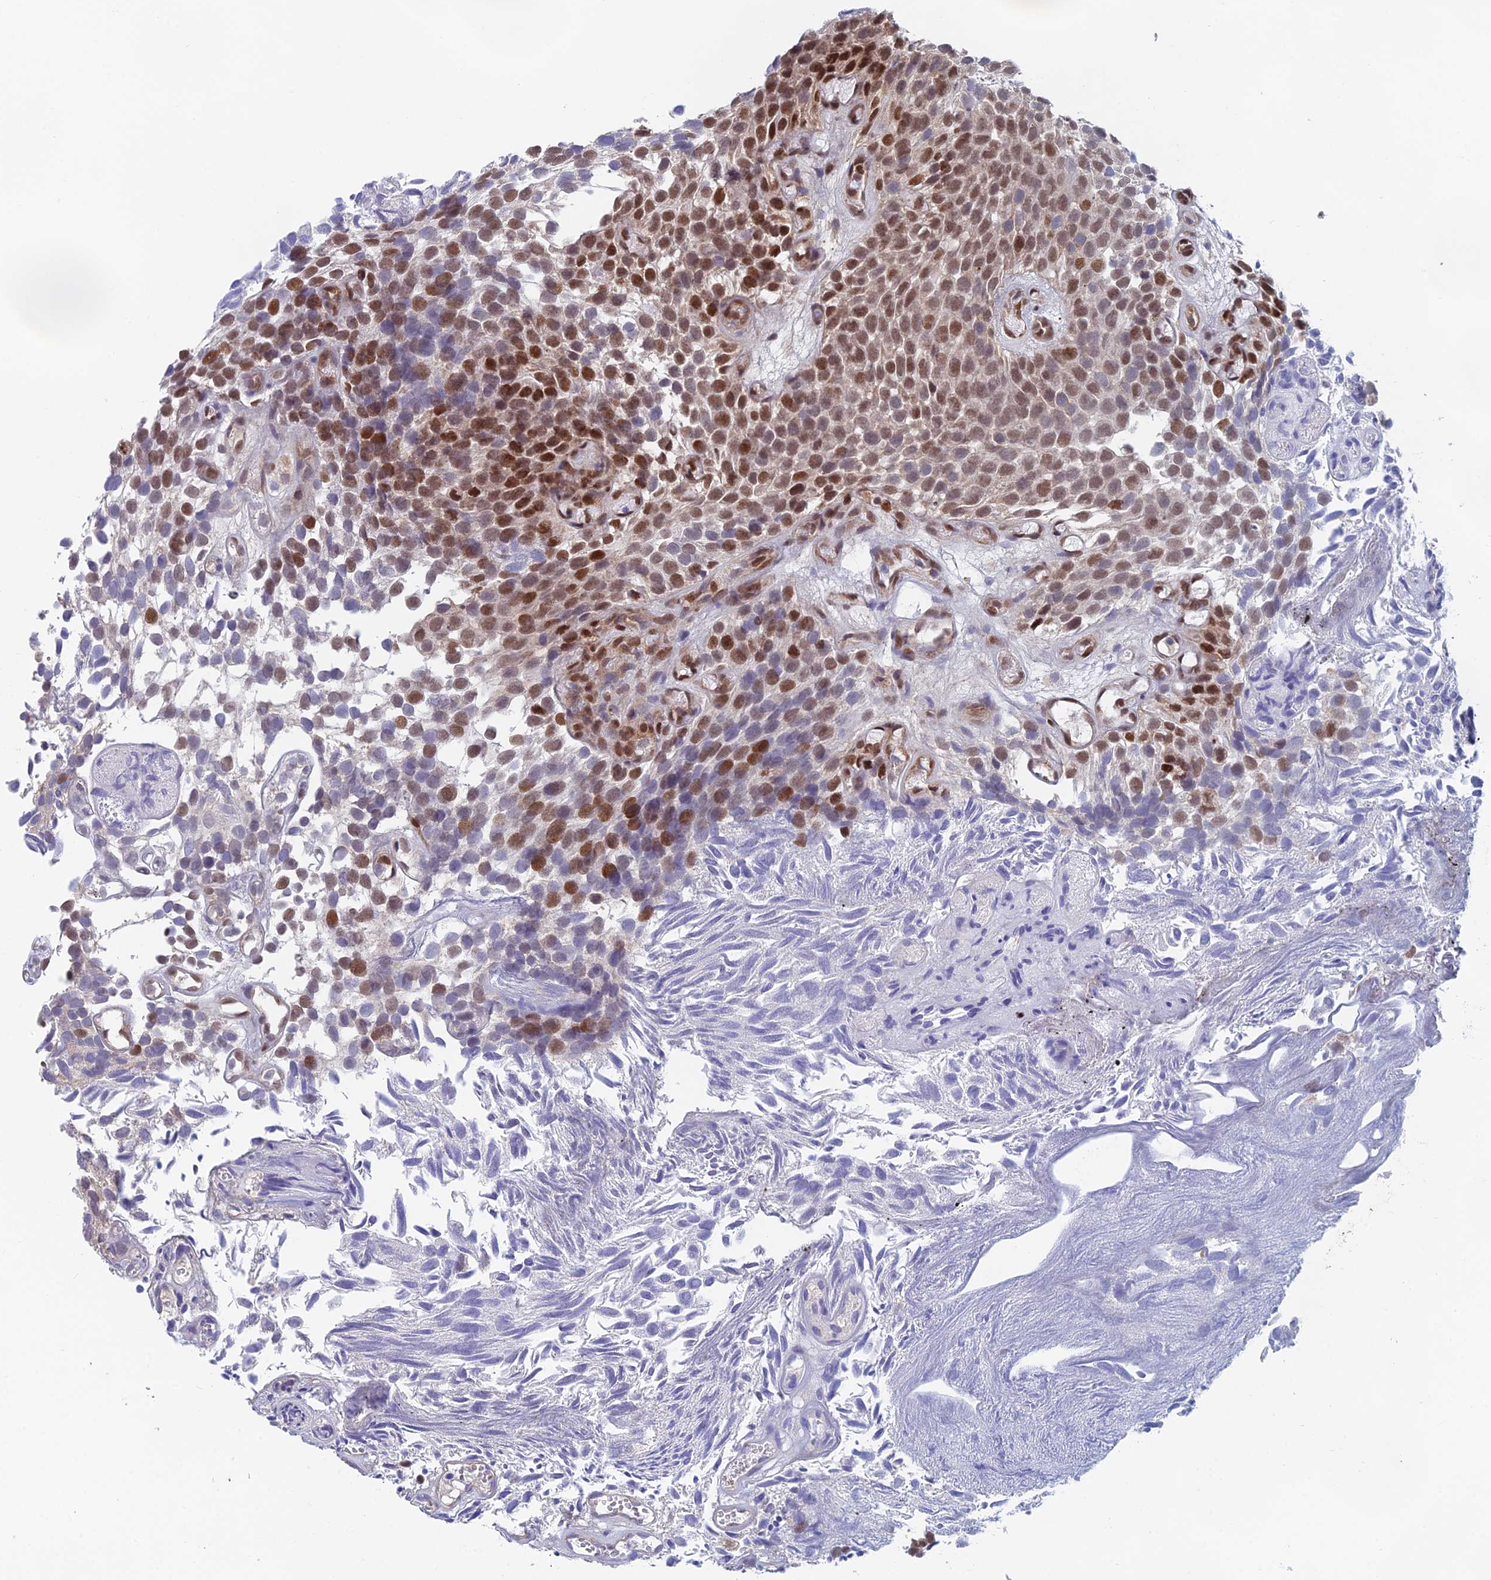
{"staining": {"intensity": "moderate", "quantity": "25%-75%", "location": "nuclear"}, "tissue": "urothelial cancer", "cell_type": "Tumor cells", "image_type": "cancer", "snomed": [{"axis": "morphology", "description": "Urothelial carcinoma, Low grade"}, {"axis": "topography", "description": "Urinary bladder"}], "caption": "Immunohistochemistry (IHC) (DAB) staining of human urothelial cancer reveals moderate nuclear protein positivity in approximately 25%-75% of tumor cells.", "gene": "MRPL17", "patient": {"sex": "male", "age": 89}}